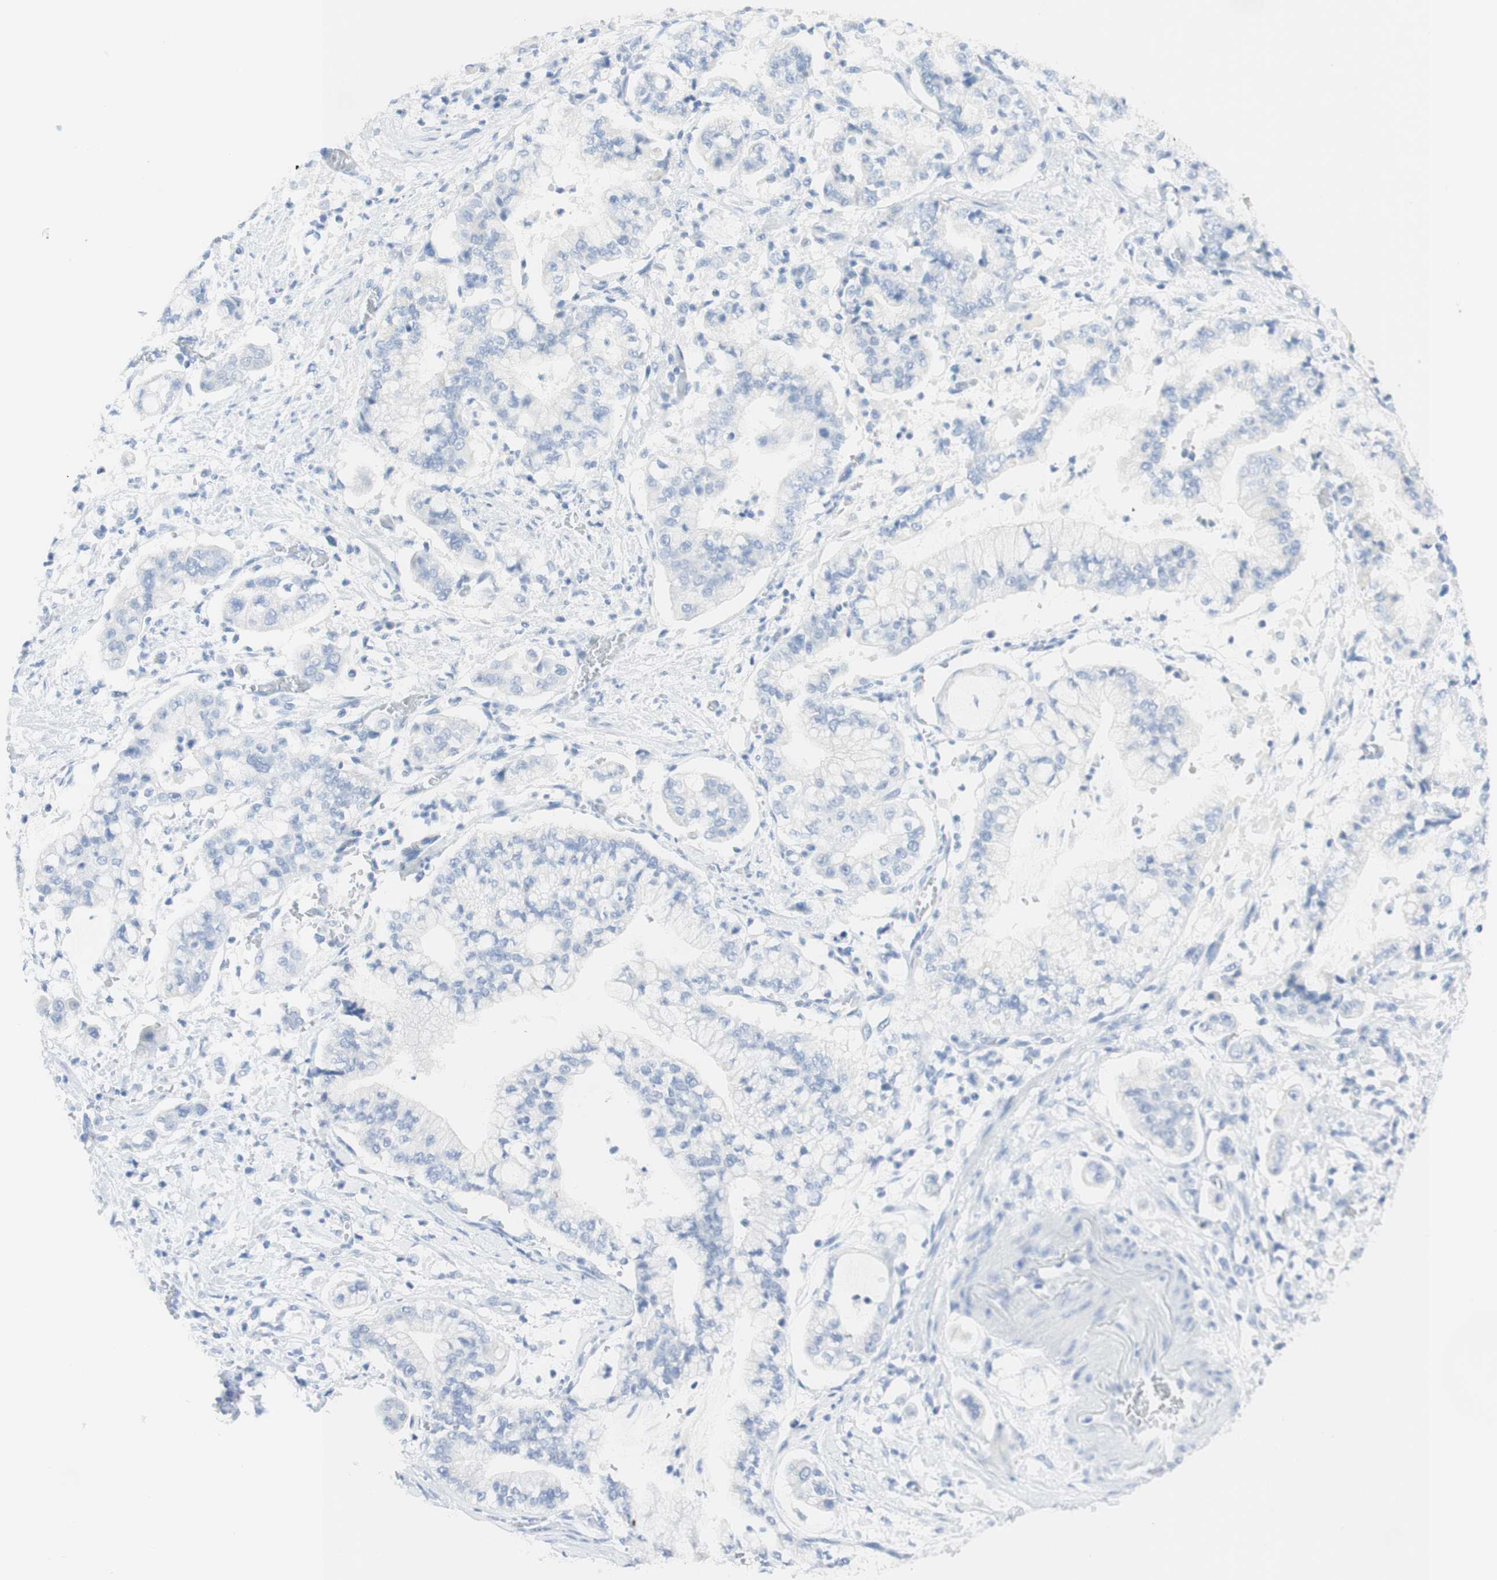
{"staining": {"intensity": "negative", "quantity": "none", "location": "none"}, "tissue": "stomach cancer", "cell_type": "Tumor cells", "image_type": "cancer", "snomed": [{"axis": "morphology", "description": "Adenocarcinoma, NOS"}, {"axis": "topography", "description": "Stomach"}], "caption": "The IHC histopathology image has no significant expression in tumor cells of stomach cancer tissue. The staining was performed using DAB (3,3'-diaminobenzidine) to visualize the protein expression in brown, while the nuclei were stained in blue with hematoxylin (Magnification: 20x).", "gene": "TPO", "patient": {"sex": "male", "age": 76}}